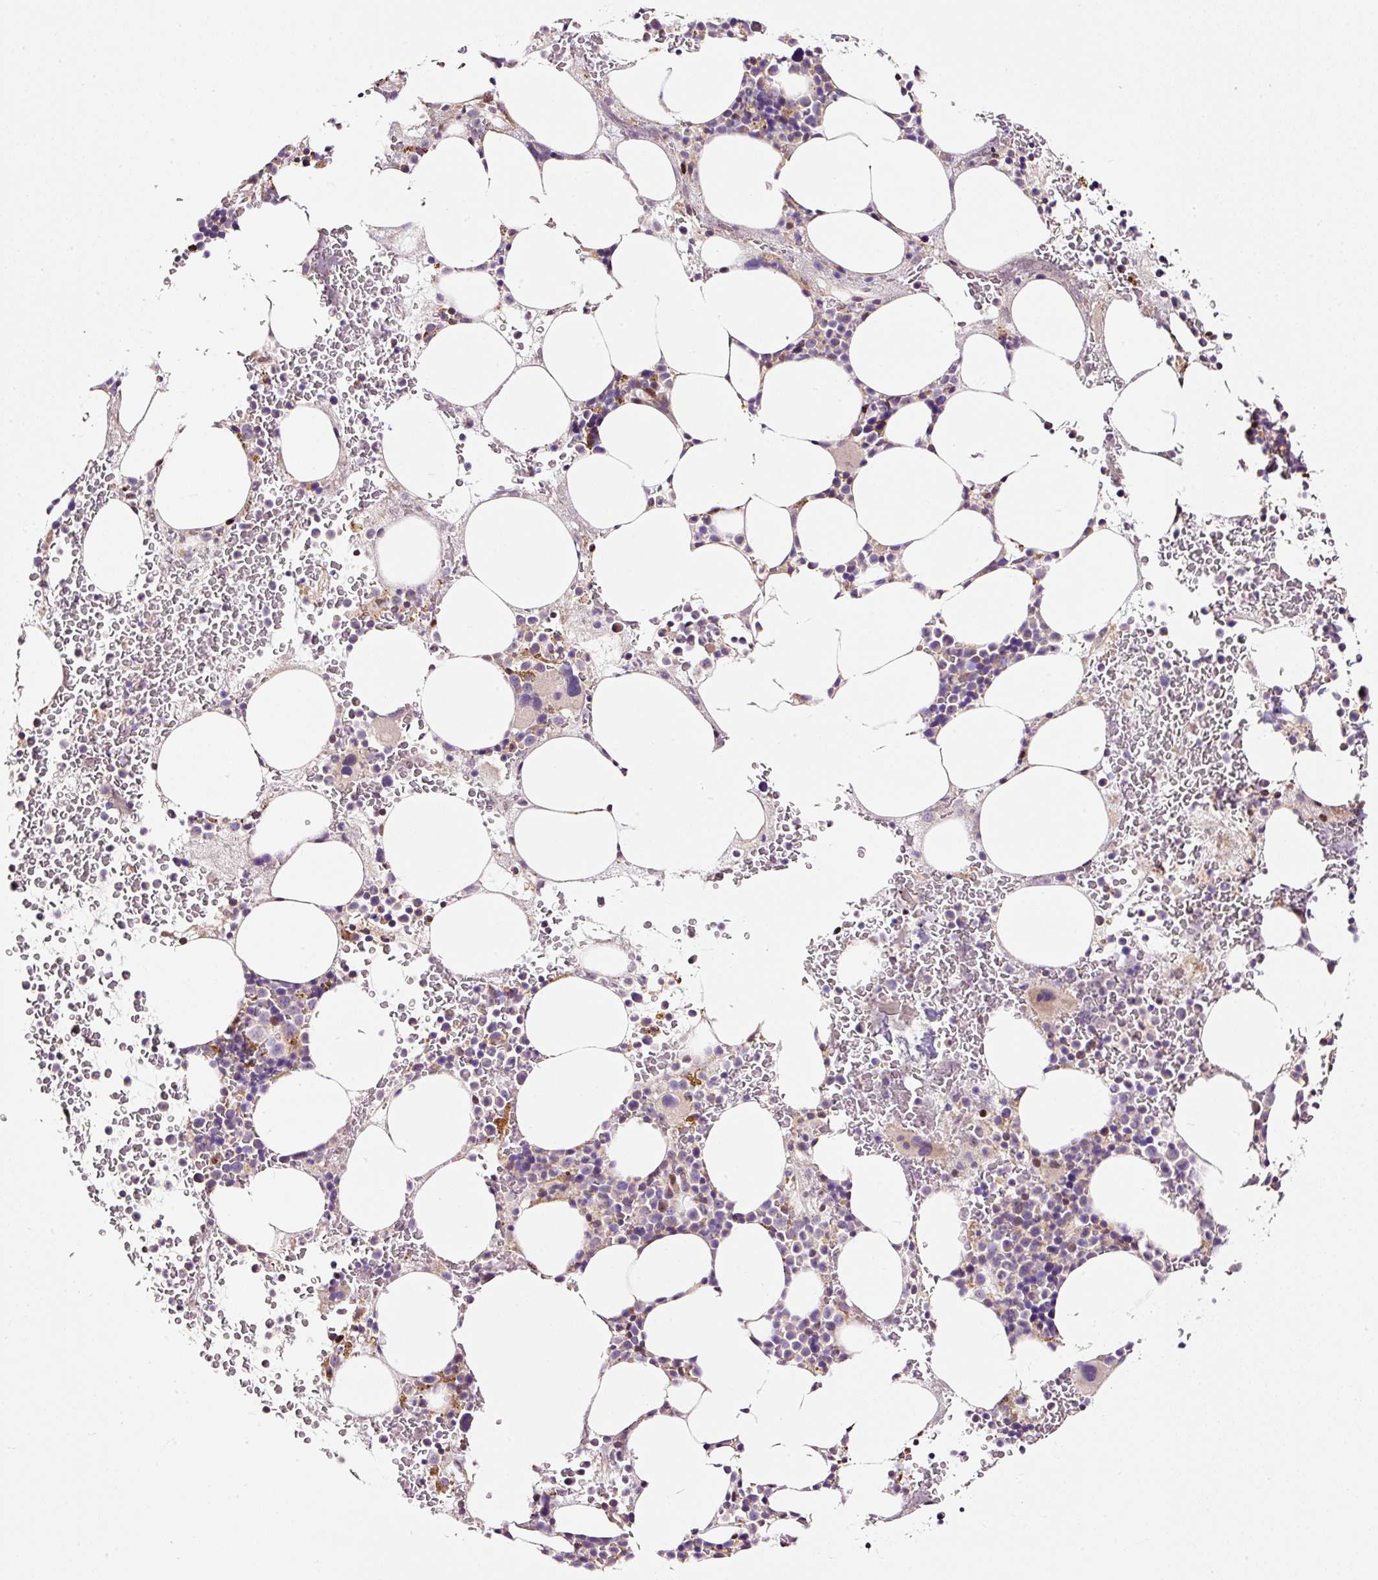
{"staining": {"intensity": "moderate", "quantity": "<25%", "location": "cytoplasmic/membranous"}, "tissue": "bone marrow", "cell_type": "Hematopoietic cells", "image_type": "normal", "snomed": [{"axis": "morphology", "description": "Normal tissue, NOS"}, {"axis": "topography", "description": "Bone marrow"}], "caption": "High-power microscopy captured an immunohistochemistry photomicrograph of unremarkable bone marrow, revealing moderate cytoplasmic/membranous staining in approximately <25% of hematopoietic cells.", "gene": "BOLA3", "patient": {"sex": "male", "age": 62}}